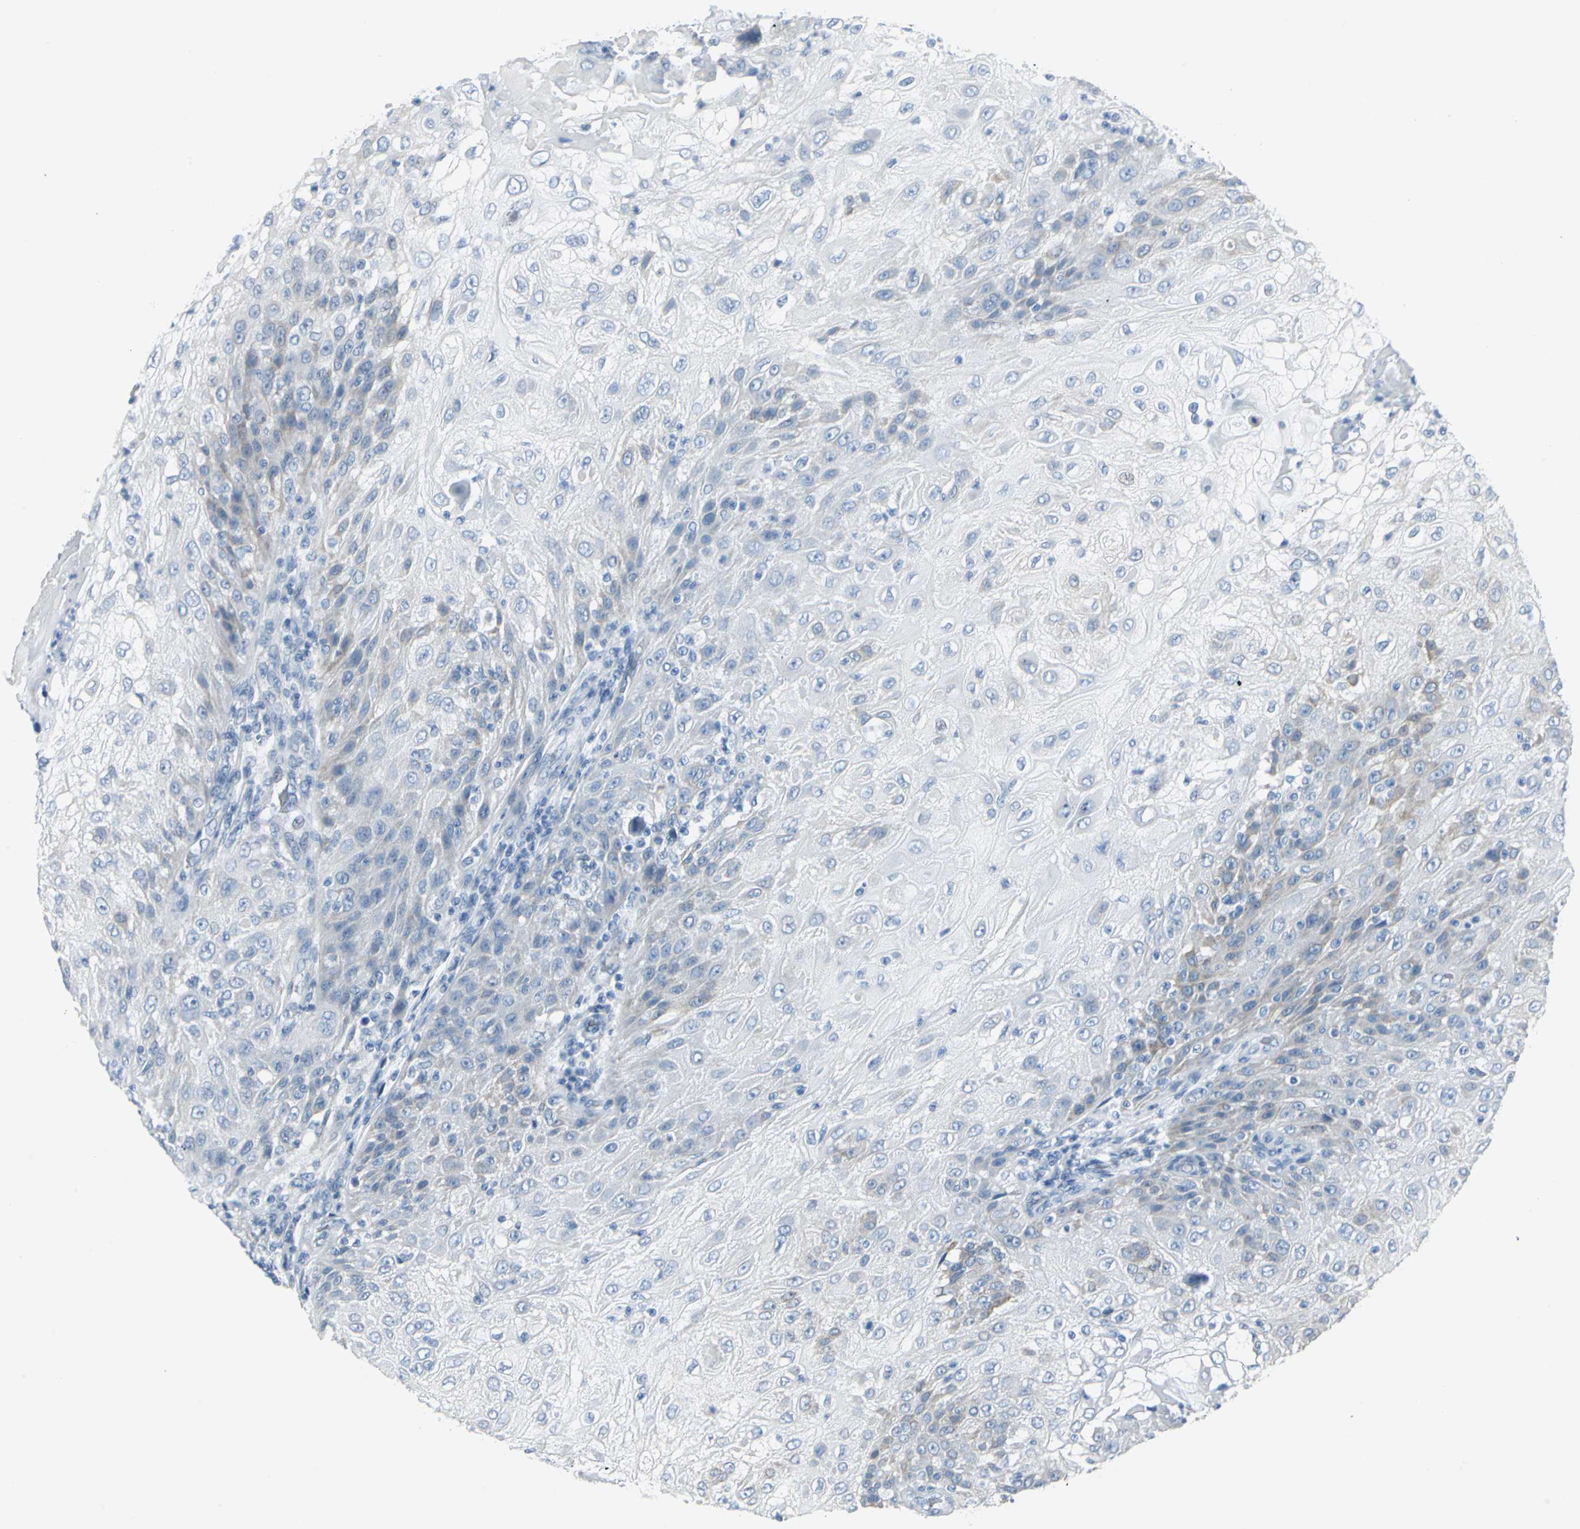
{"staining": {"intensity": "weak", "quantity": "<25%", "location": "cytoplasmic/membranous"}, "tissue": "skin cancer", "cell_type": "Tumor cells", "image_type": "cancer", "snomed": [{"axis": "morphology", "description": "Normal tissue, NOS"}, {"axis": "morphology", "description": "Squamous cell carcinoma, NOS"}, {"axis": "topography", "description": "Skin"}], "caption": "Immunohistochemical staining of squamous cell carcinoma (skin) shows no significant expression in tumor cells. Brightfield microscopy of immunohistochemistry stained with DAB (3,3'-diaminobenzidine) (brown) and hematoxylin (blue), captured at high magnification.", "gene": "CYB5A", "patient": {"sex": "female", "age": 83}}